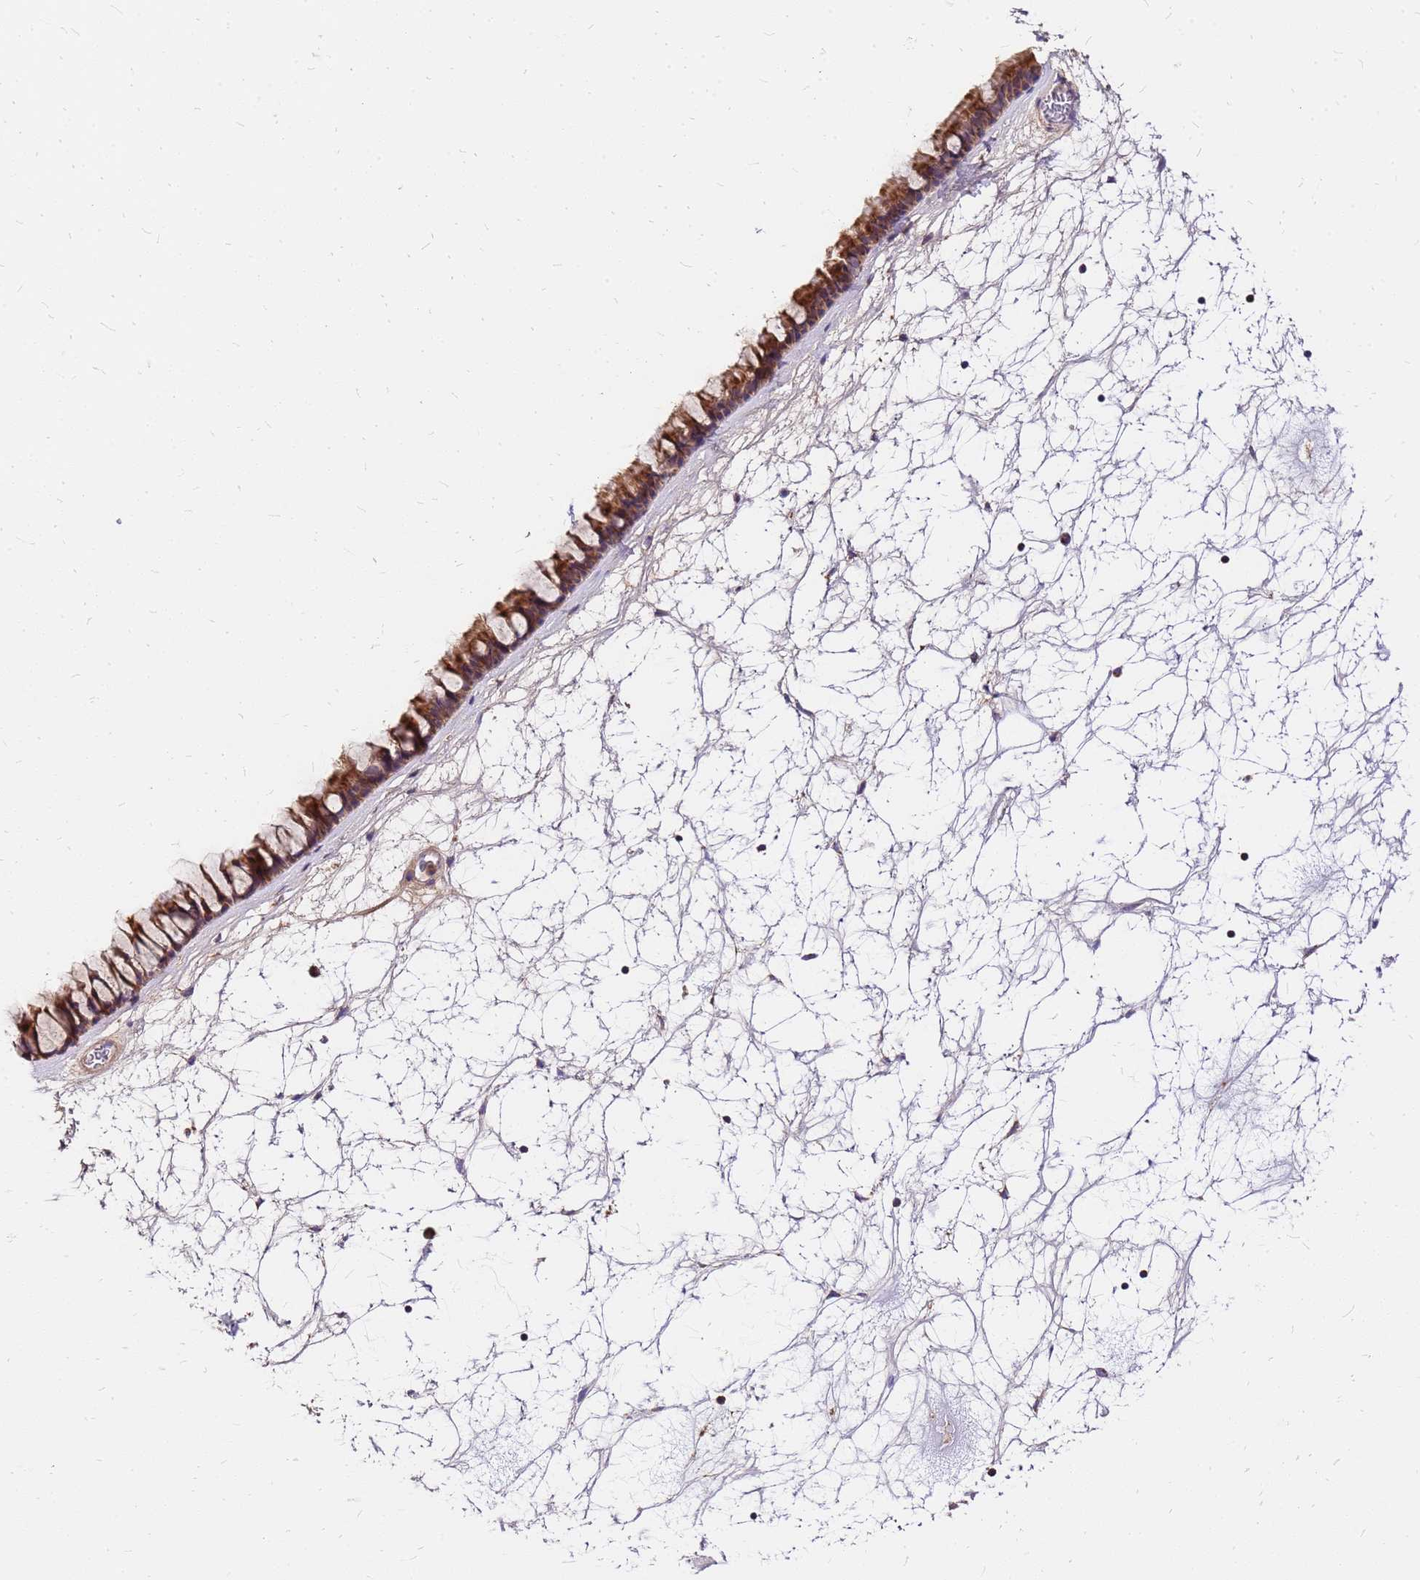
{"staining": {"intensity": "strong", "quantity": ">75%", "location": "cytoplasmic/membranous"}, "tissue": "nasopharynx", "cell_type": "Respiratory epithelial cells", "image_type": "normal", "snomed": [{"axis": "morphology", "description": "Normal tissue, NOS"}, {"axis": "topography", "description": "Nasopharynx"}], "caption": "Immunohistochemistry (IHC) of normal human nasopharynx shows high levels of strong cytoplasmic/membranous staining in about >75% of respiratory epithelial cells.", "gene": "MRPS26", "patient": {"sex": "male", "age": 64}}